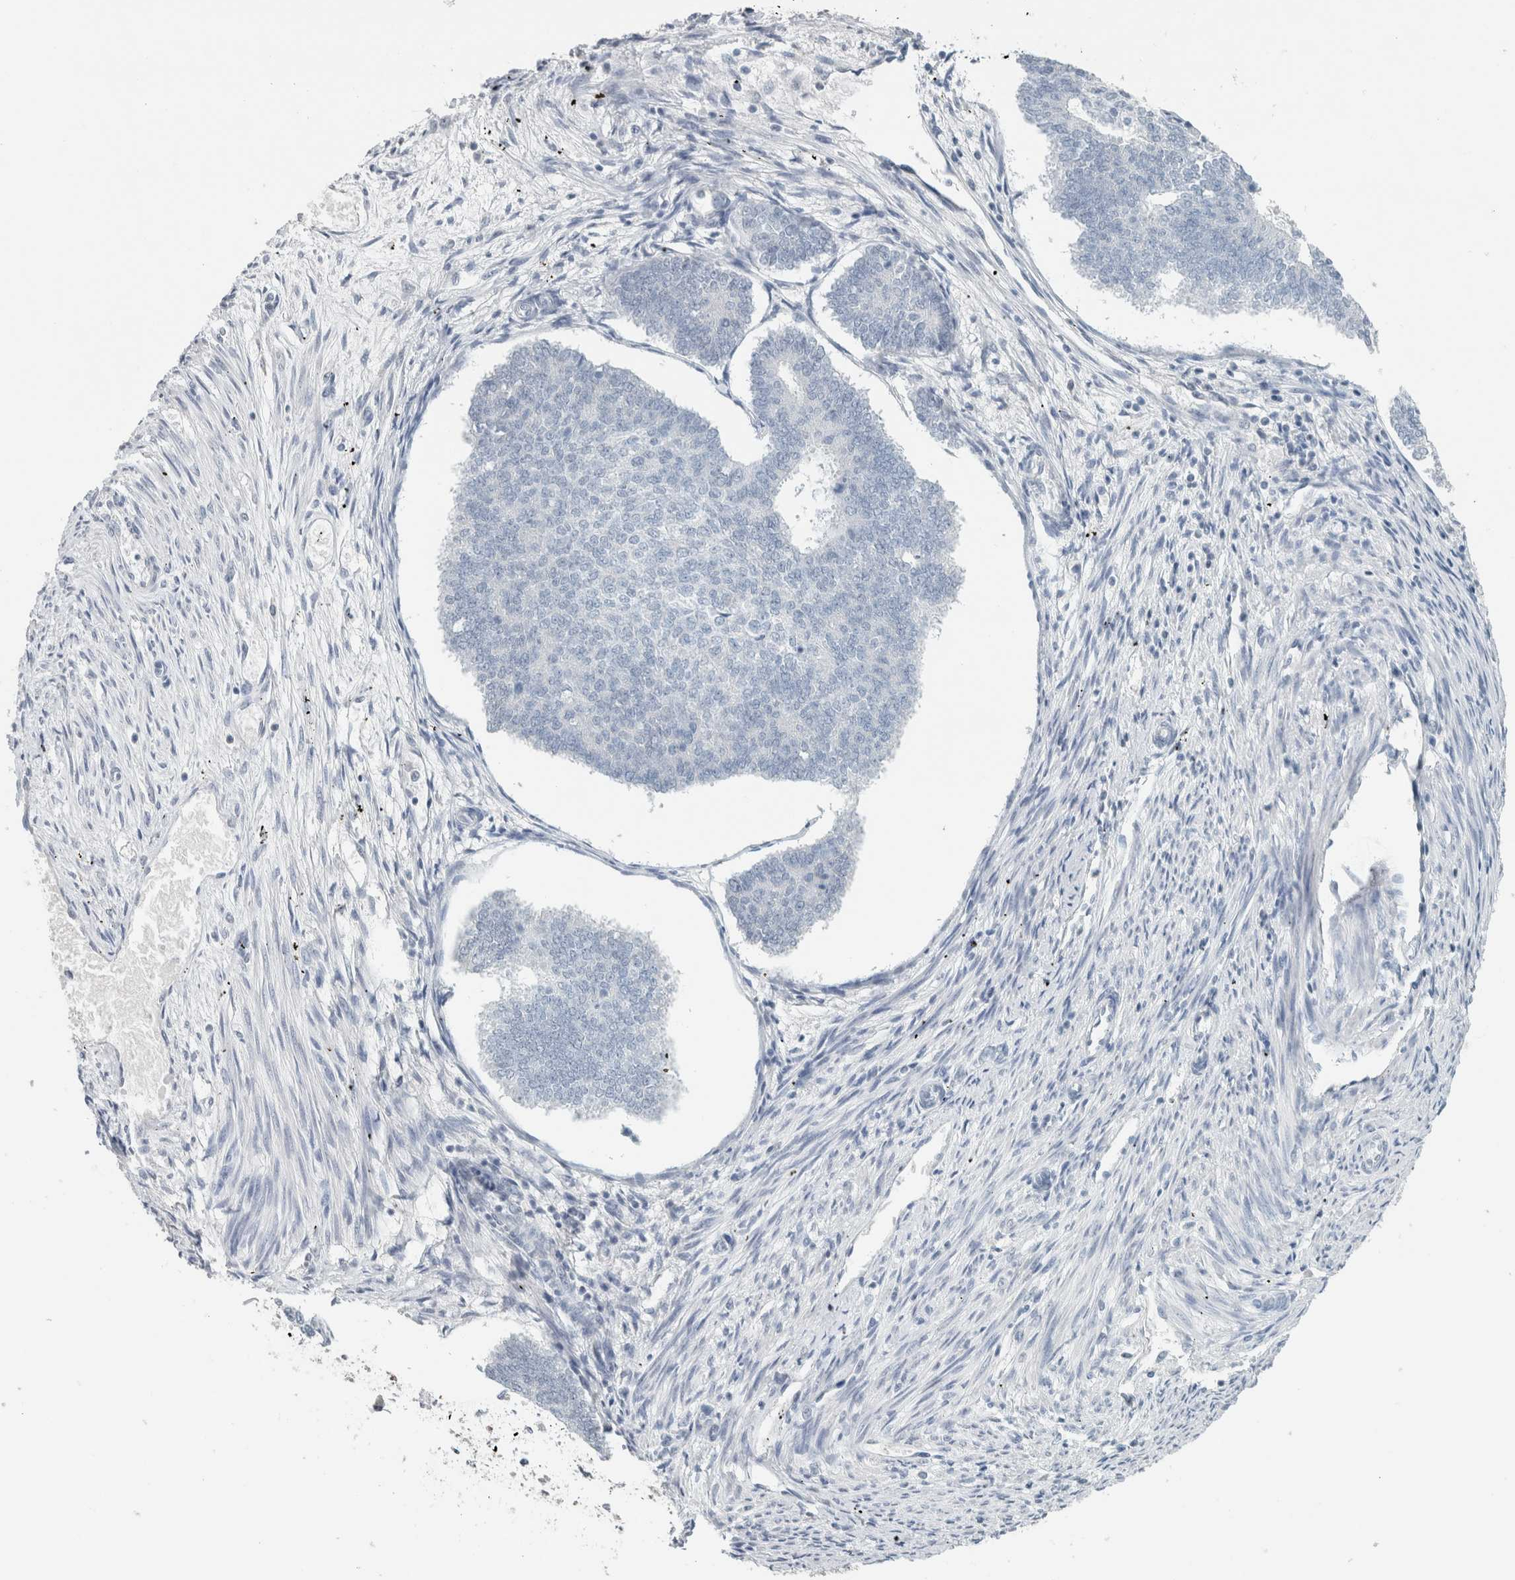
{"staining": {"intensity": "negative", "quantity": "none", "location": "none"}, "tissue": "endometrial cancer", "cell_type": "Tumor cells", "image_type": "cancer", "snomed": [{"axis": "morphology", "description": "Adenocarcinoma, NOS"}, {"axis": "topography", "description": "Endometrium"}], "caption": "The histopathology image demonstrates no staining of tumor cells in endometrial adenocarcinoma.", "gene": "CRAT", "patient": {"sex": "female", "age": 70}}